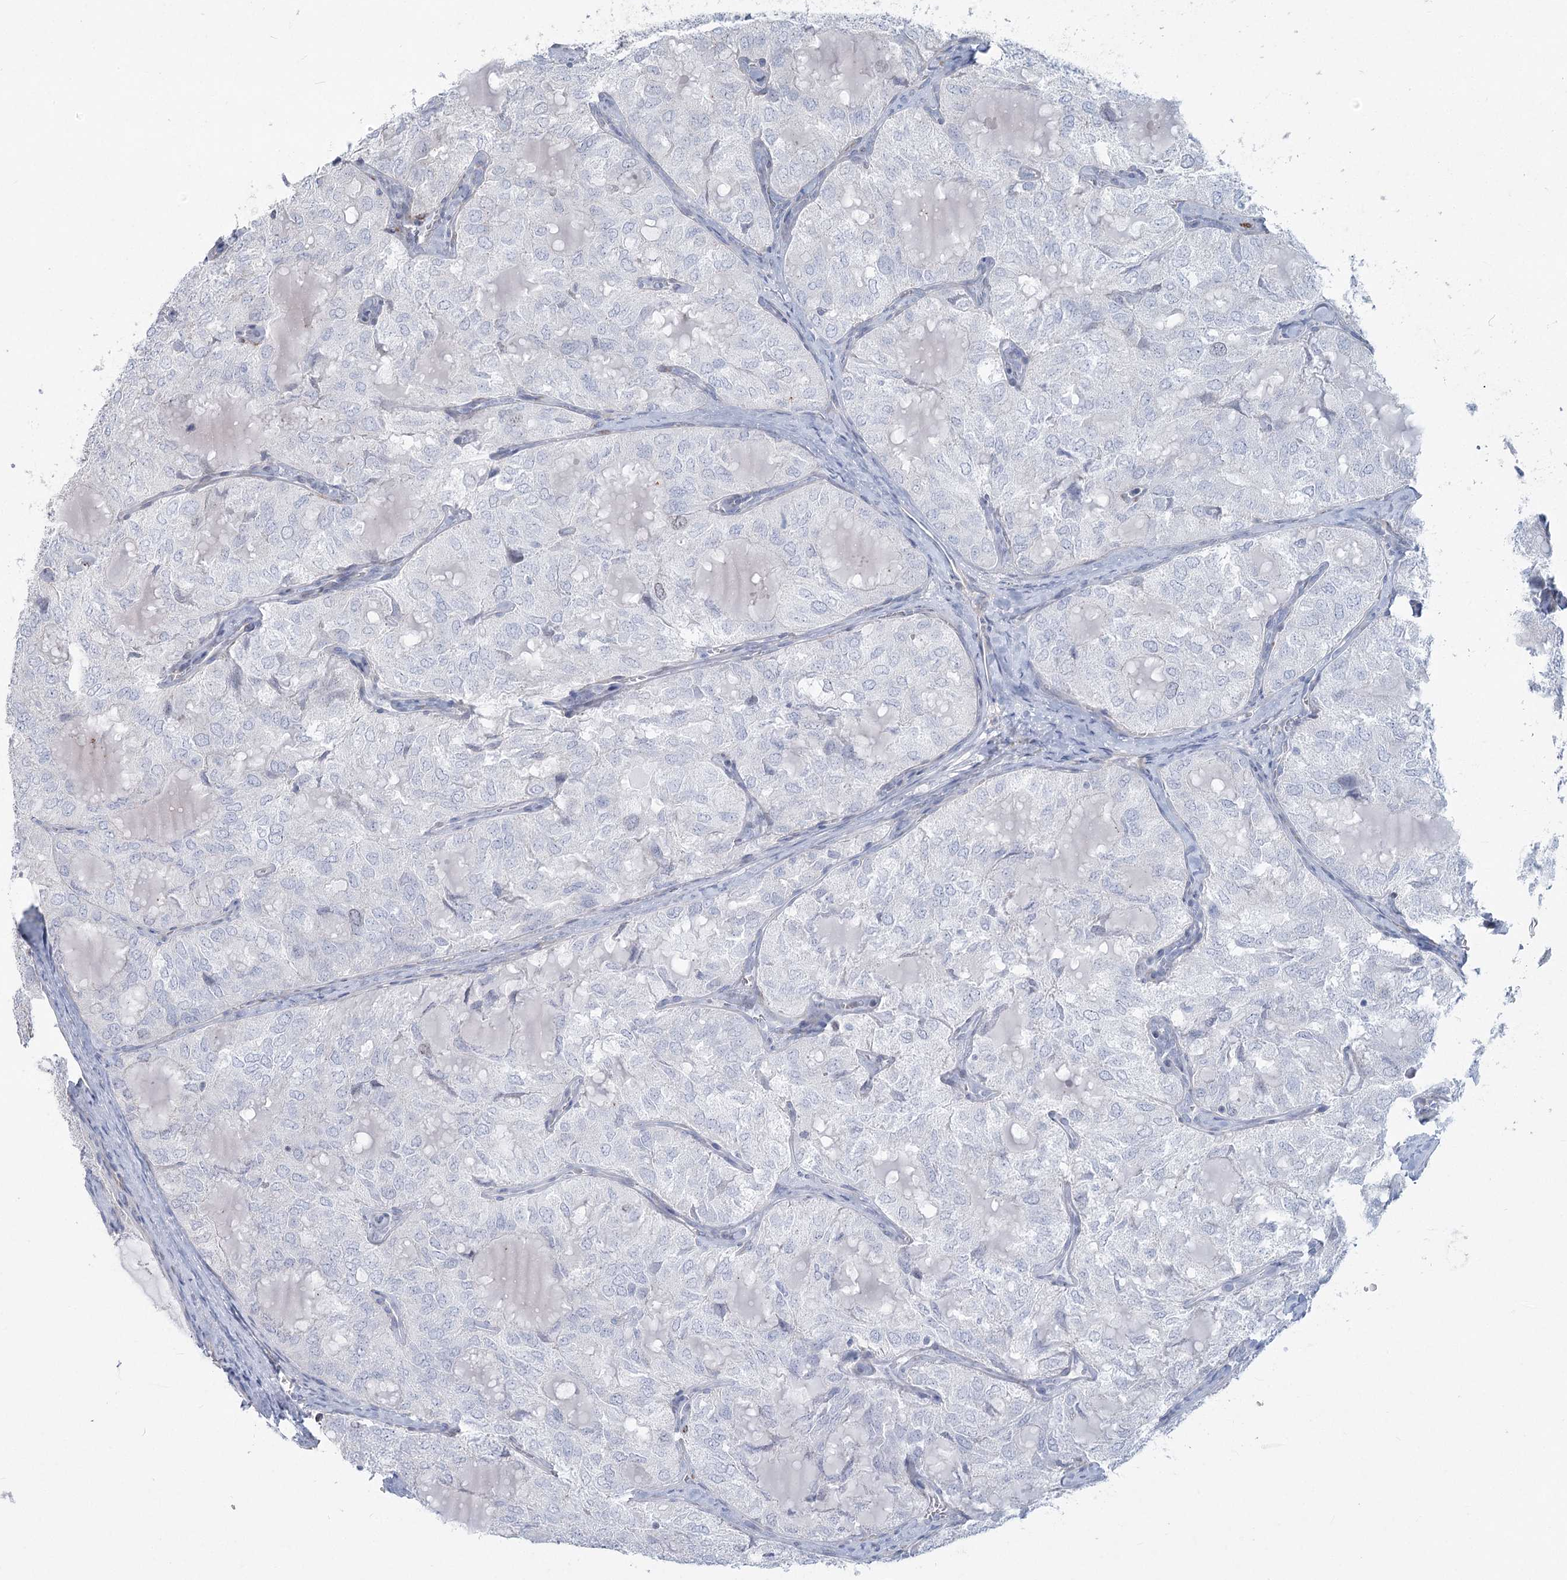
{"staining": {"intensity": "negative", "quantity": "none", "location": "none"}, "tissue": "thyroid cancer", "cell_type": "Tumor cells", "image_type": "cancer", "snomed": [{"axis": "morphology", "description": "Follicular adenoma carcinoma, NOS"}, {"axis": "topography", "description": "Thyroid gland"}], "caption": "There is no significant expression in tumor cells of follicular adenoma carcinoma (thyroid). (DAB (3,3'-diaminobenzidine) immunohistochemistry (IHC), high magnification).", "gene": "ABITRAM", "patient": {"sex": "male", "age": 75}}